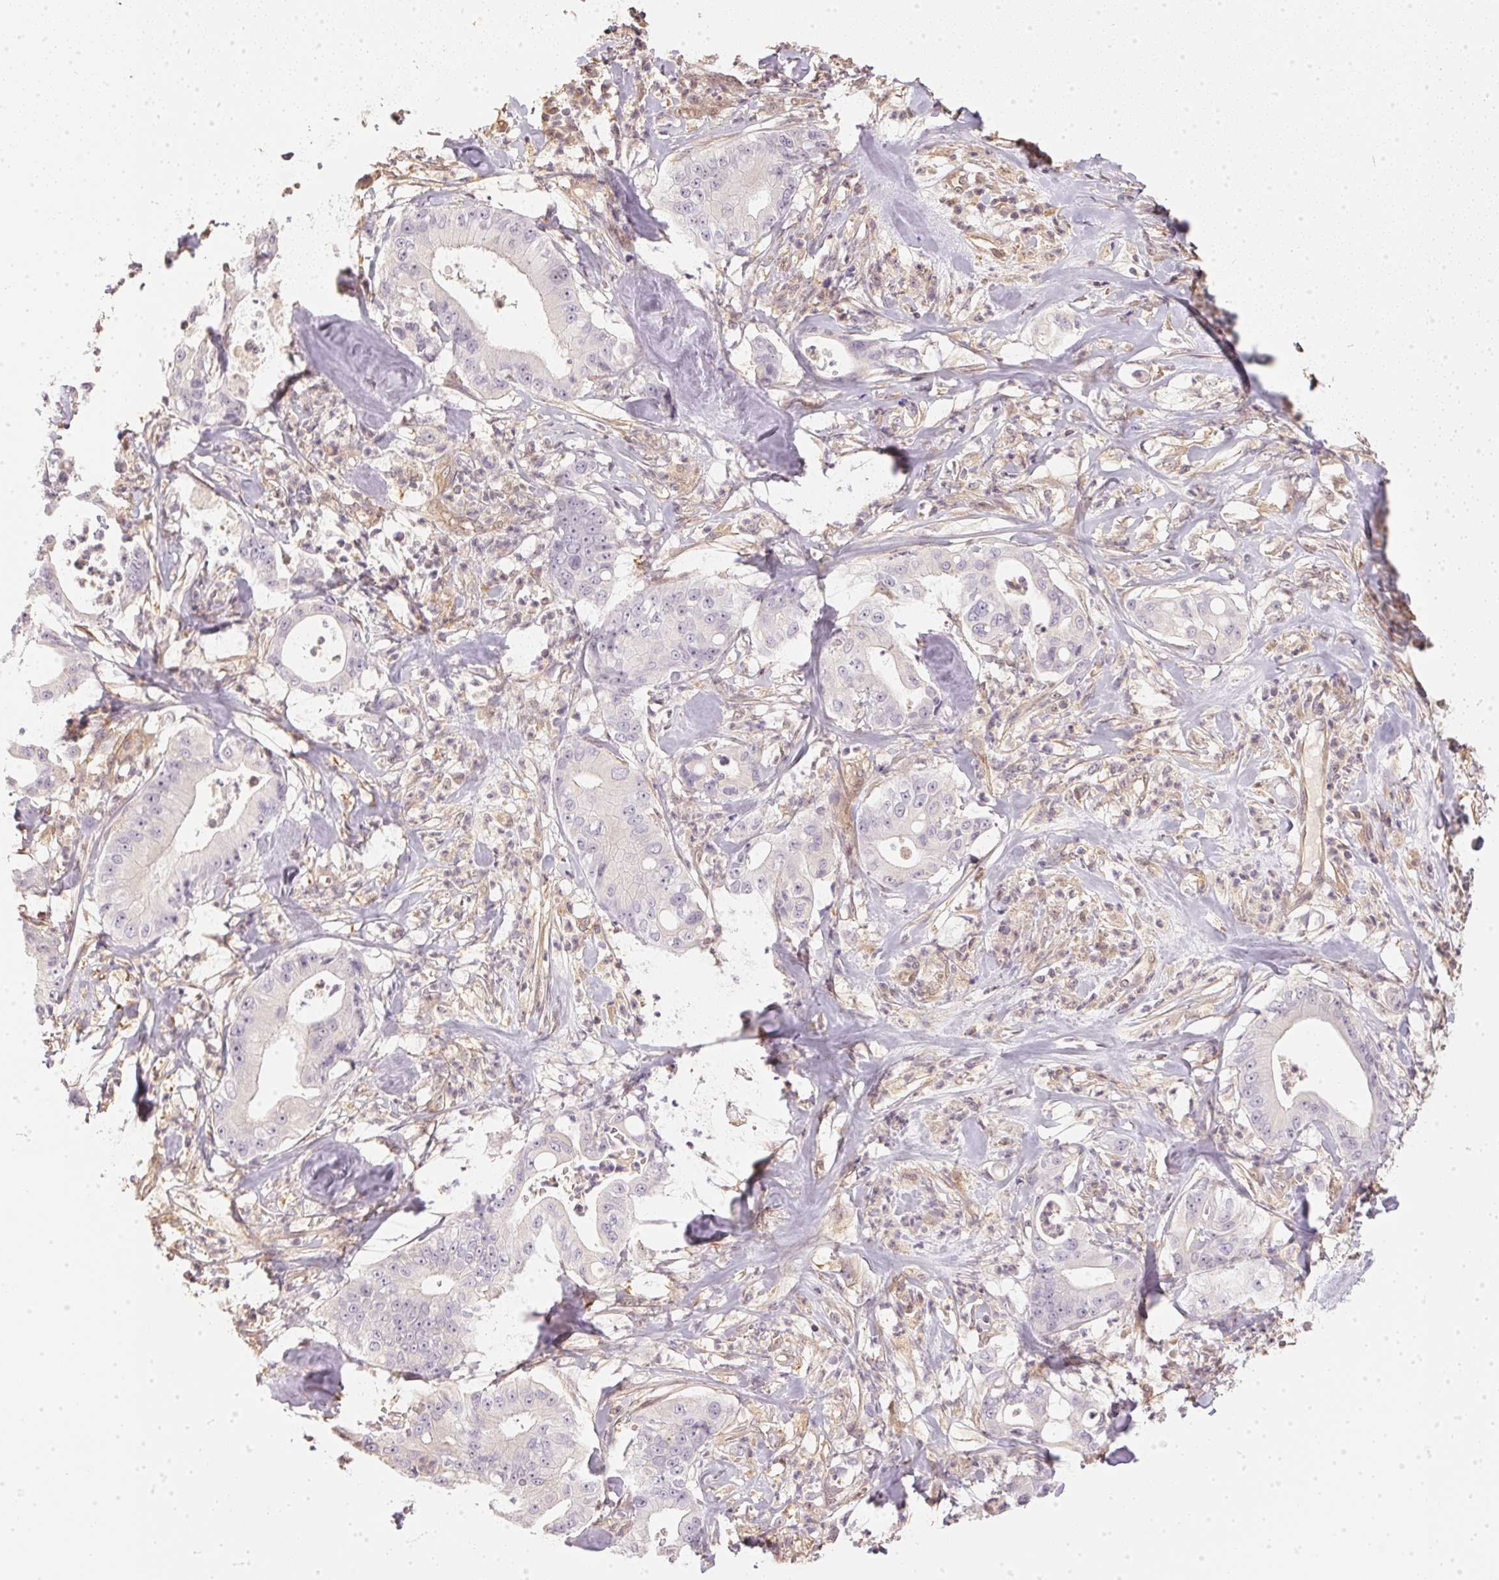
{"staining": {"intensity": "negative", "quantity": "none", "location": "none"}, "tissue": "pancreatic cancer", "cell_type": "Tumor cells", "image_type": "cancer", "snomed": [{"axis": "morphology", "description": "Adenocarcinoma, NOS"}, {"axis": "topography", "description": "Pancreas"}], "caption": "This photomicrograph is of pancreatic cancer (adenocarcinoma) stained with immunohistochemistry to label a protein in brown with the nuclei are counter-stained blue. There is no staining in tumor cells.", "gene": "BLMH", "patient": {"sex": "male", "age": 71}}